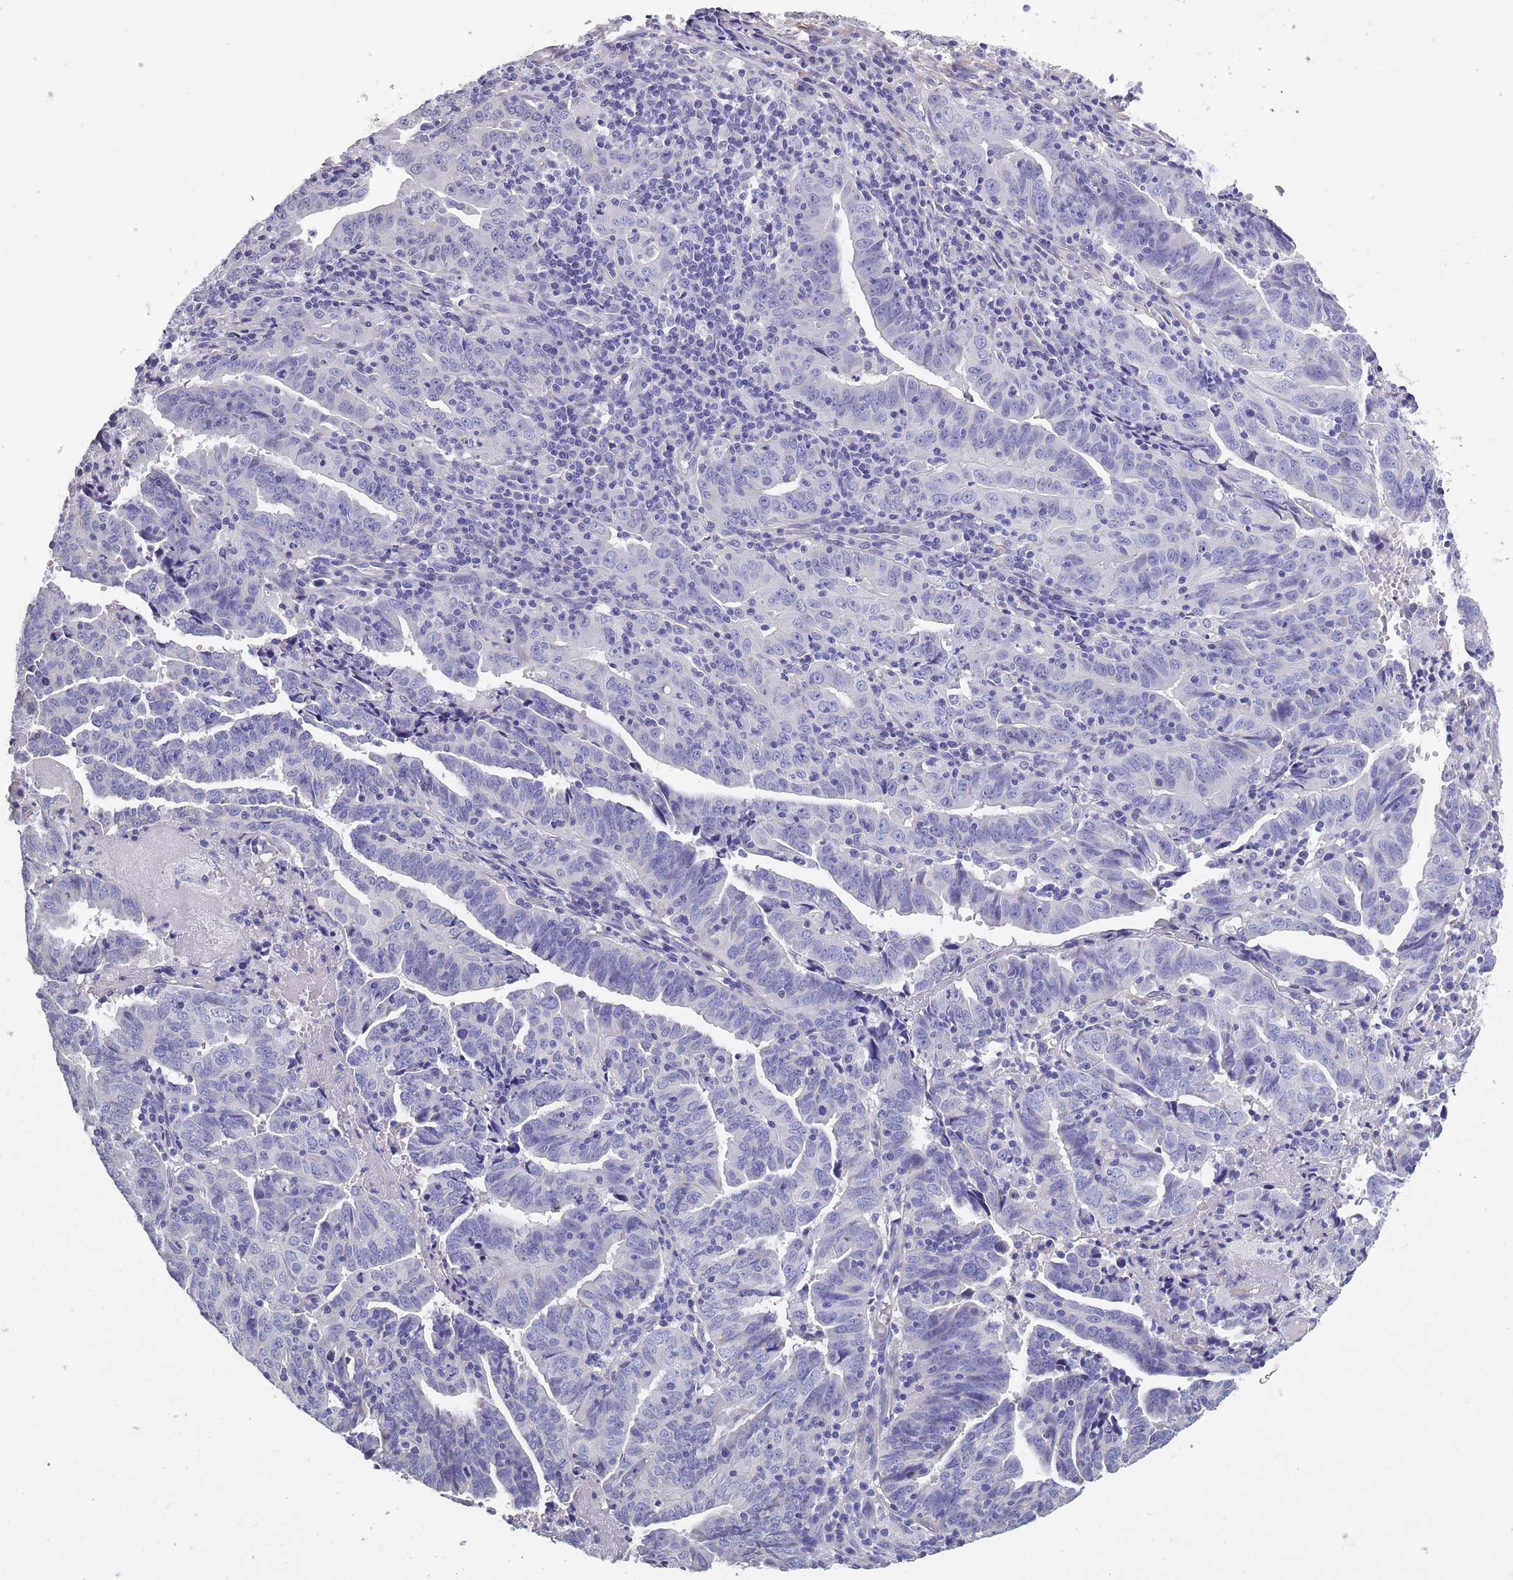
{"staining": {"intensity": "negative", "quantity": "none", "location": "none"}, "tissue": "endometrial cancer", "cell_type": "Tumor cells", "image_type": "cancer", "snomed": [{"axis": "morphology", "description": "Adenocarcinoma, NOS"}, {"axis": "topography", "description": "Endometrium"}], "caption": "High magnification brightfield microscopy of adenocarcinoma (endometrial) stained with DAB (3,3'-diaminobenzidine) (brown) and counterstained with hematoxylin (blue): tumor cells show no significant expression. (Stains: DAB (3,3'-diaminobenzidine) IHC with hematoxylin counter stain, Microscopy: brightfield microscopy at high magnification).", "gene": "OR4C5", "patient": {"sex": "female", "age": 60}}